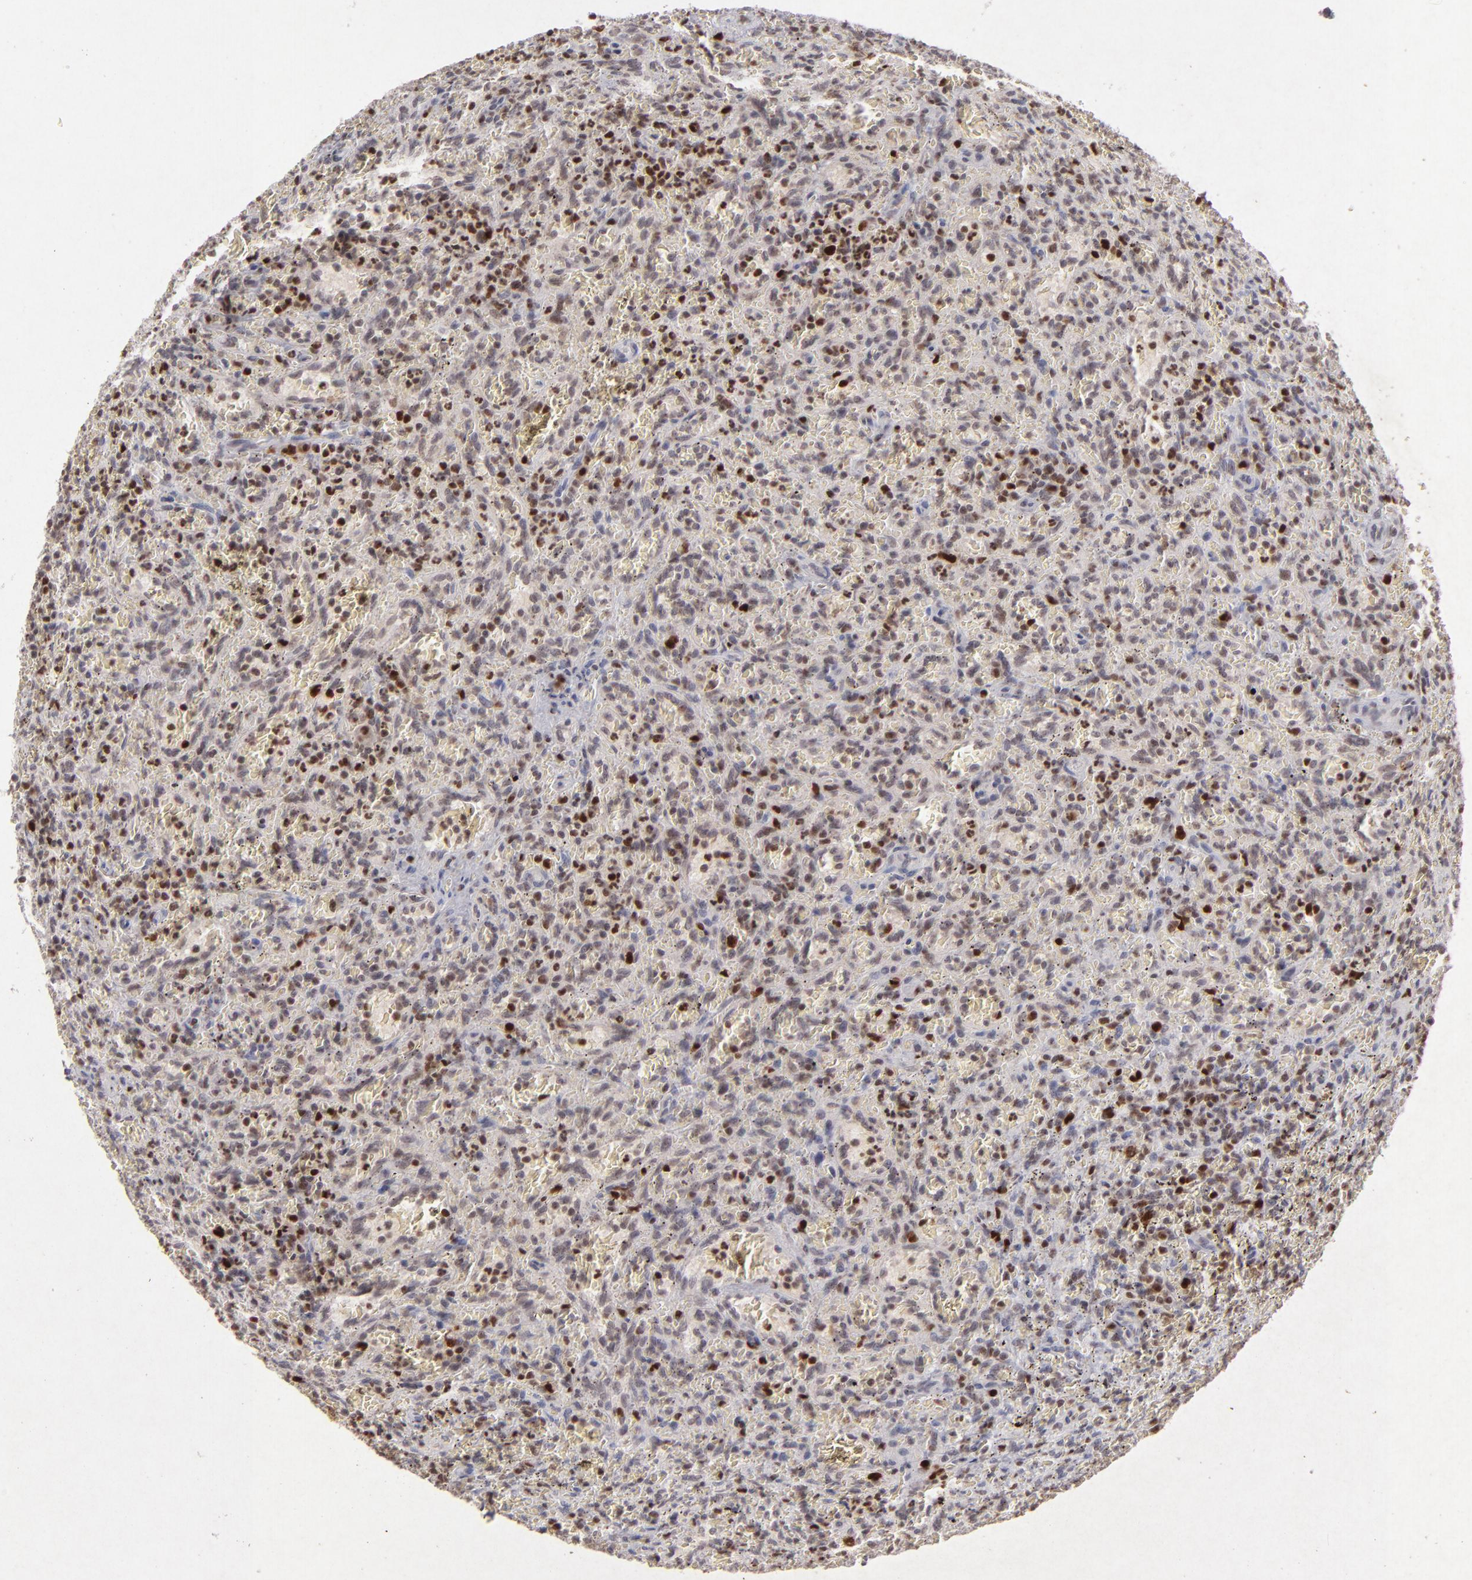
{"staining": {"intensity": "strong", "quantity": "25%-75%", "location": "nuclear"}, "tissue": "lymphoma", "cell_type": "Tumor cells", "image_type": "cancer", "snomed": [{"axis": "morphology", "description": "Malignant lymphoma, non-Hodgkin's type, Low grade"}, {"axis": "topography", "description": "Spleen"}], "caption": "This photomicrograph demonstrates immunohistochemistry (IHC) staining of human low-grade malignant lymphoma, non-Hodgkin's type, with high strong nuclear expression in about 25%-75% of tumor cells.", "gene": "FEN1", "patient": {"sex": "female", "age": 64}}